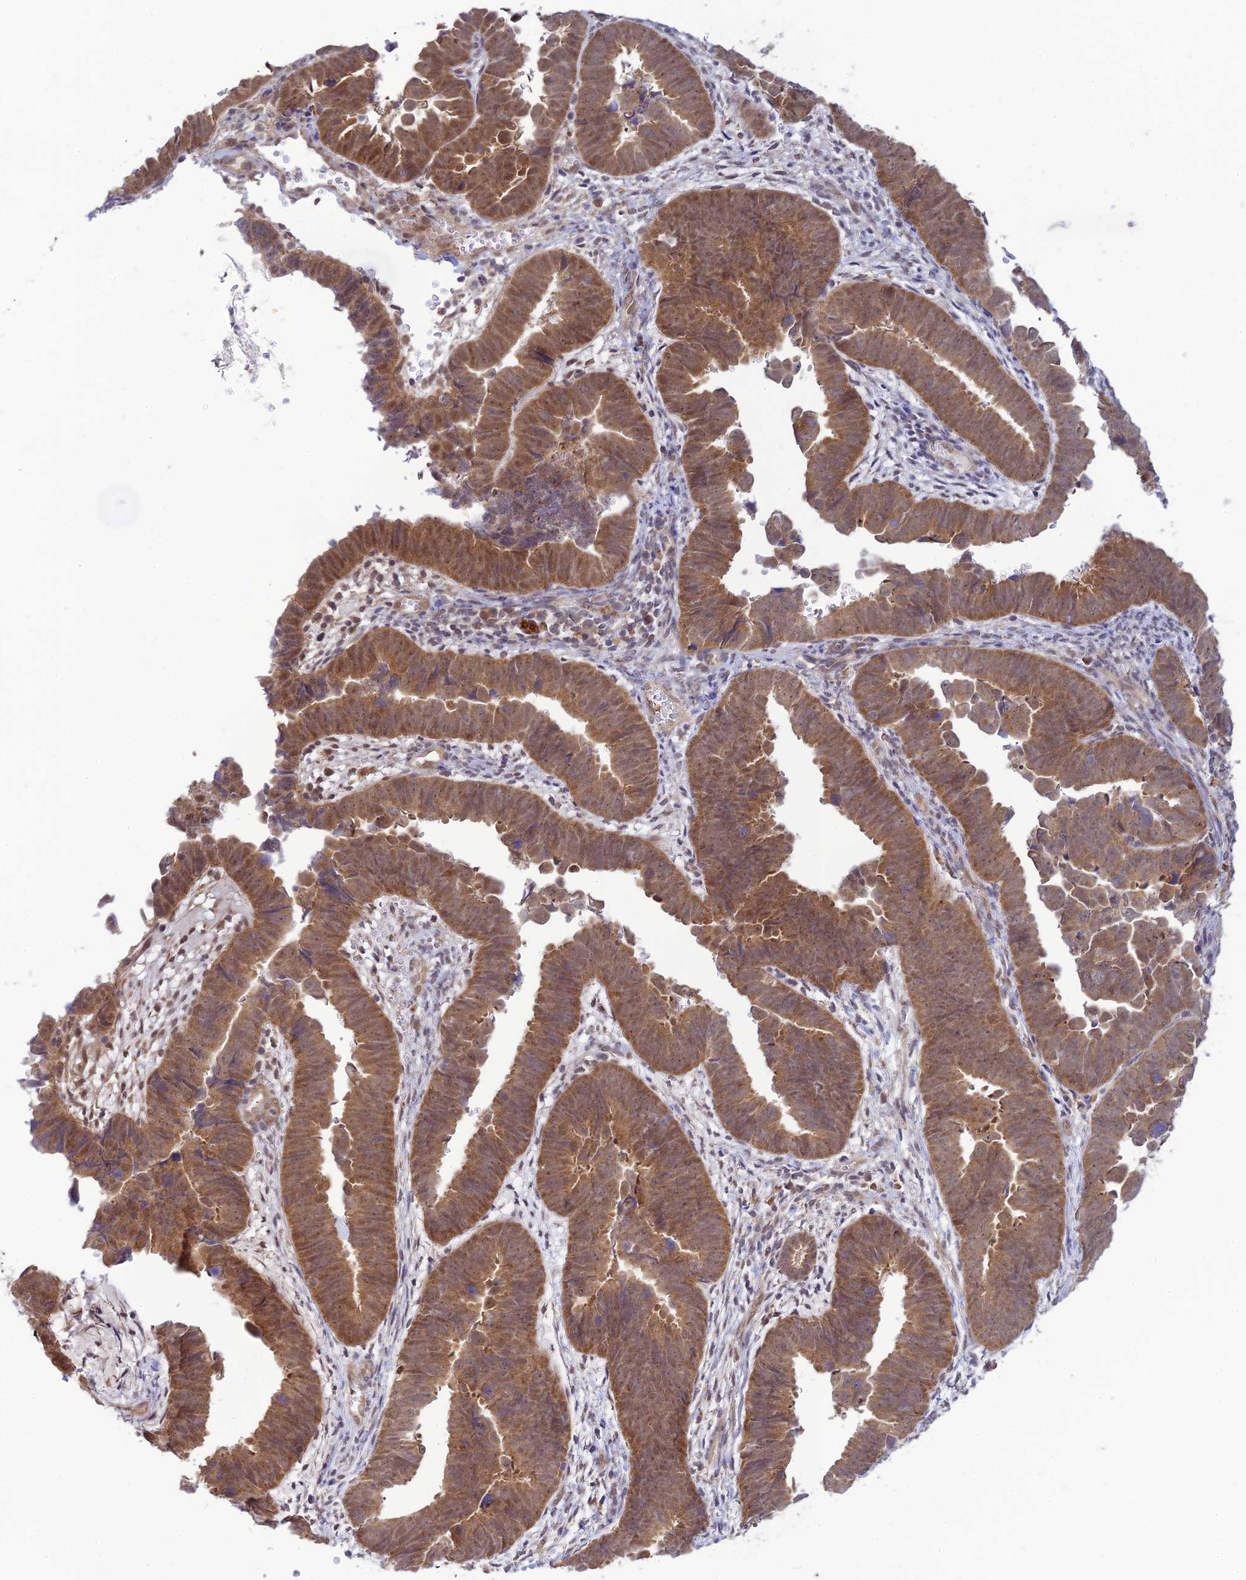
{"staining": {"intensity": "moderate", "quantity": ">75%", "location": "cytoplasmic/membranous,nuclear"}, "tissue": "endometrial cancer", "cell_type": "Tumor cells", "image_type": "cancer", "snomed": [{"axis": "morphology", "description": "Adenocarcinoma, NOS"}, {"axis": "topography", "description": "Endometrium"}], "caption": "Immunohistochemical staining of endometrial cancer (adenocarcinoma) displays medium levels of moderate cytoplasmic/membranous and nuclear expression in about >75% of tumor cells. The staining was performed using DAB to visualize the protein expression in brown, while the nuclei were stained in blue with hematoxylin (Magnification: 20x).", "gene": "SKIC8", "patient": {"sex": "female", "age": 75}}